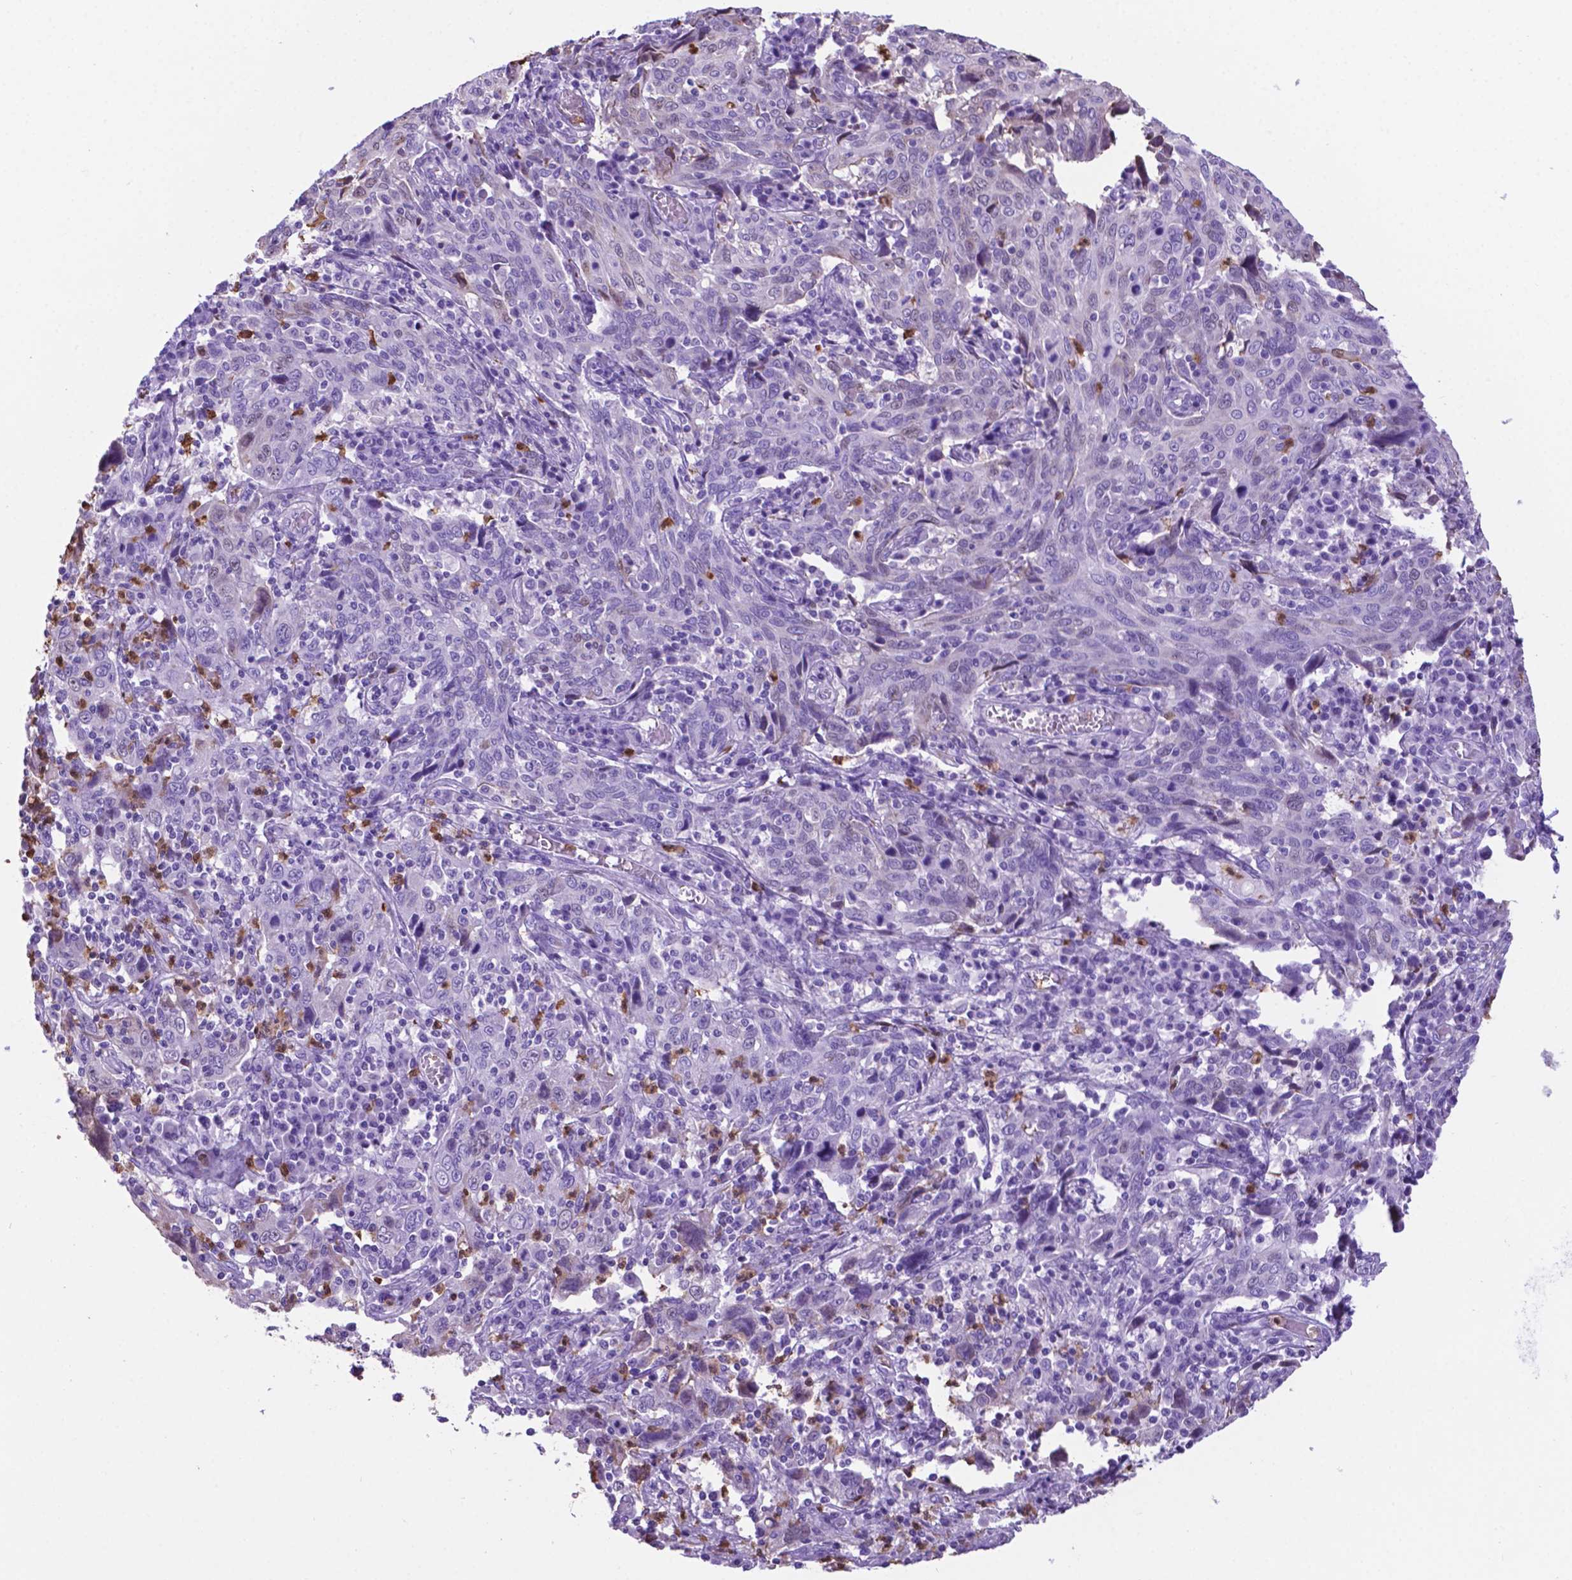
{"staining": {"intensity": "negative", "quantity": "none", "location": "none"}, "tissue": "cervical cancer", "cell_type": "Tumor cells", "image_type": "cancer", "snomed": [{"axis": "morphology", "description": "Squamous cell carcinoma, NOS"}, {"axis": "topography", "description": "Cervix"}], "caption": "This is an IHC micrograph of cervical cancer (squamous cell carcinoma). There is no expression in tumor cells.", "gene": "LZTR1", "patient": {"sex": "female", "age": 46}}